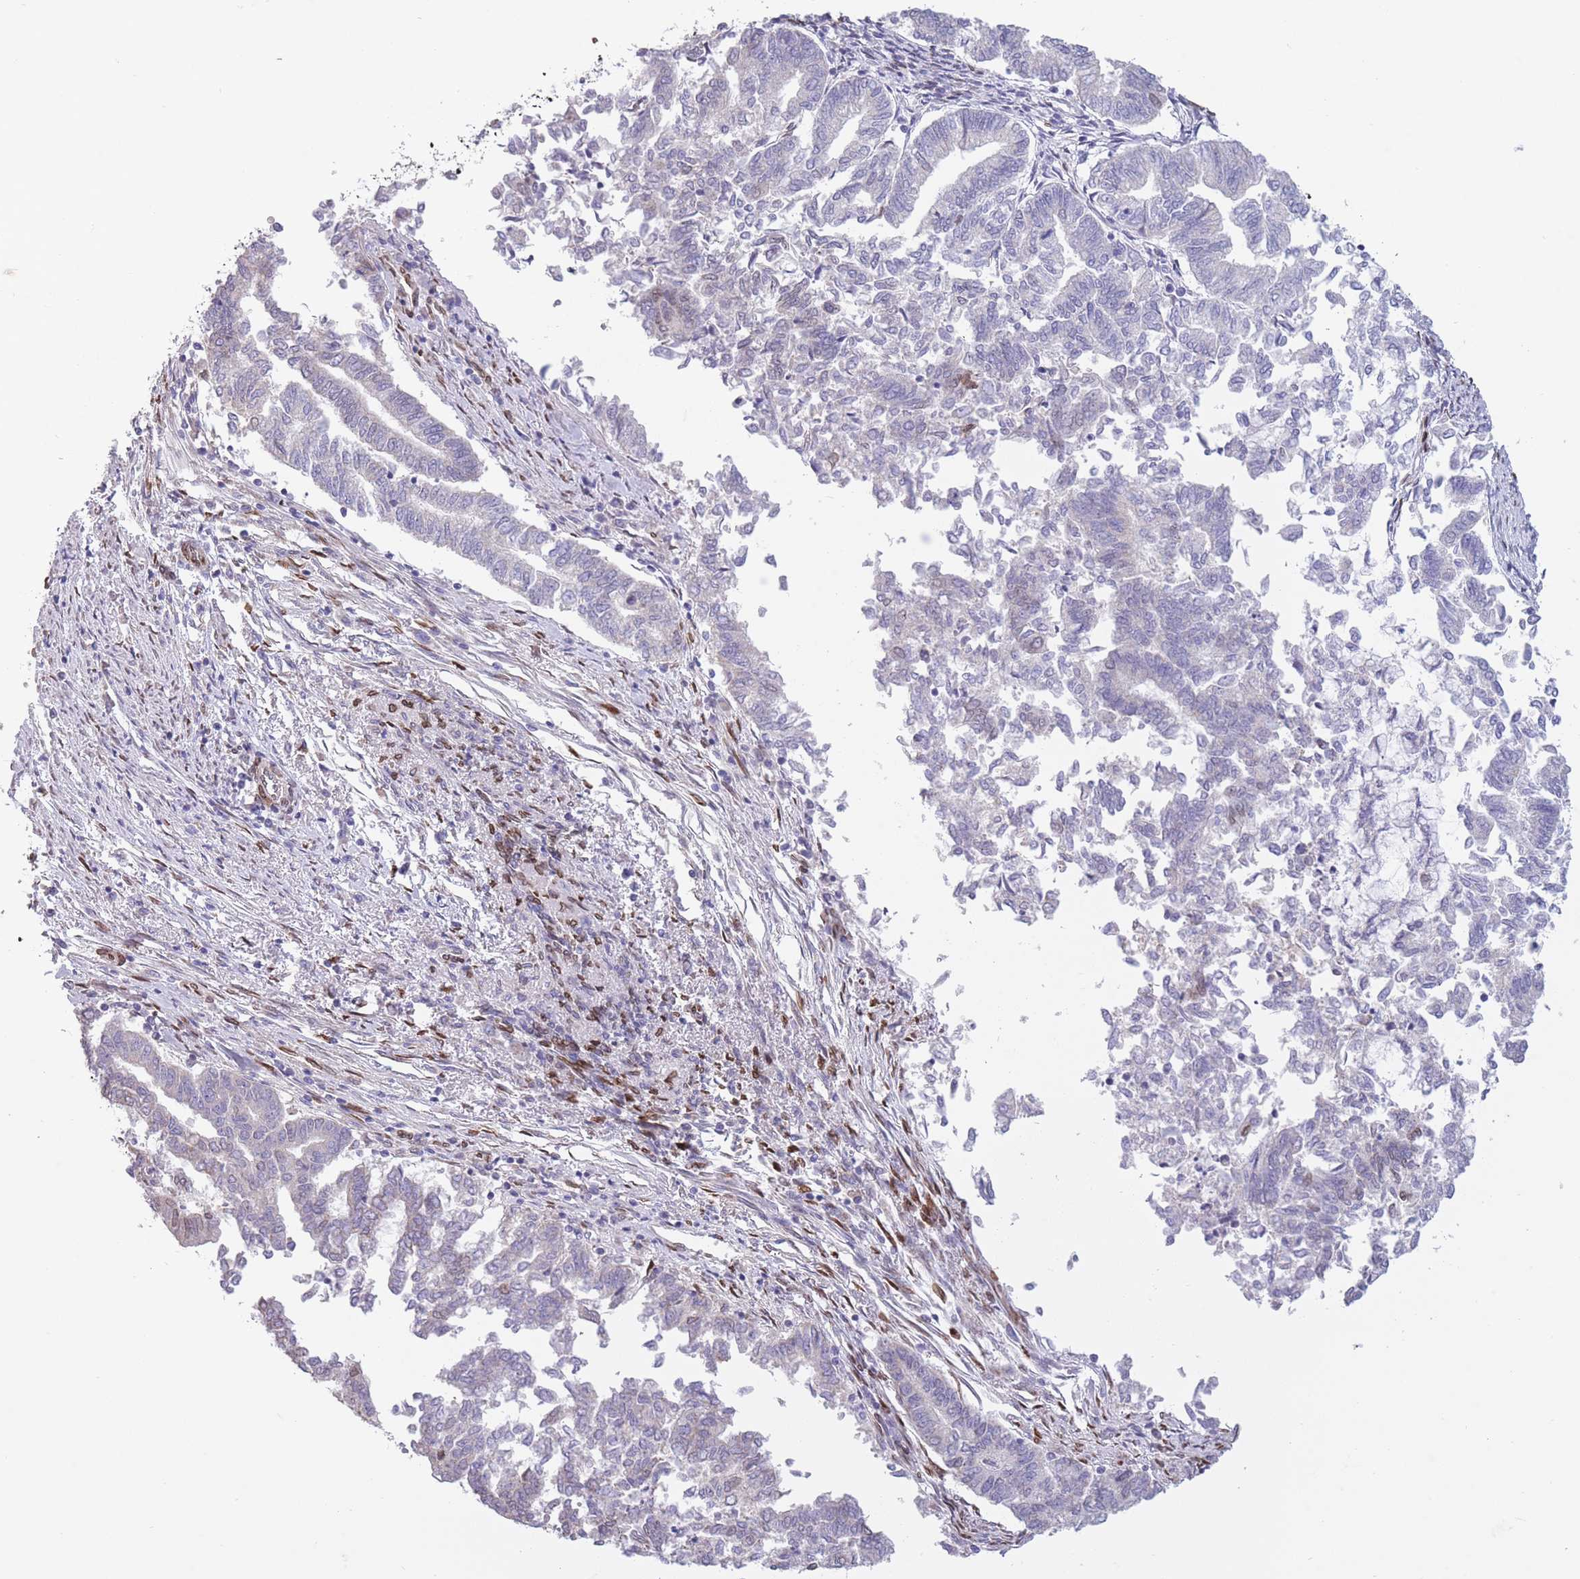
{"staining": {"intensity": "negative", "quantity": "none", "location": "none"}, "tissue": "endometrial cancer", "cell_type": "Tumor cells", "image_type": "cancer", "snomed": [{"axis": "morphology", "description": "Adenocarcinoma, NOS"}, {"axis": "topography", "description": "Endometrium"}], "caption": "This is a photomicrograph of IHC staining of adenocarcinoma (endometrial), which shows no expression in tumor cells.", "gene": "PDHA1", "patient": {"sex": "female", "age": 79}}